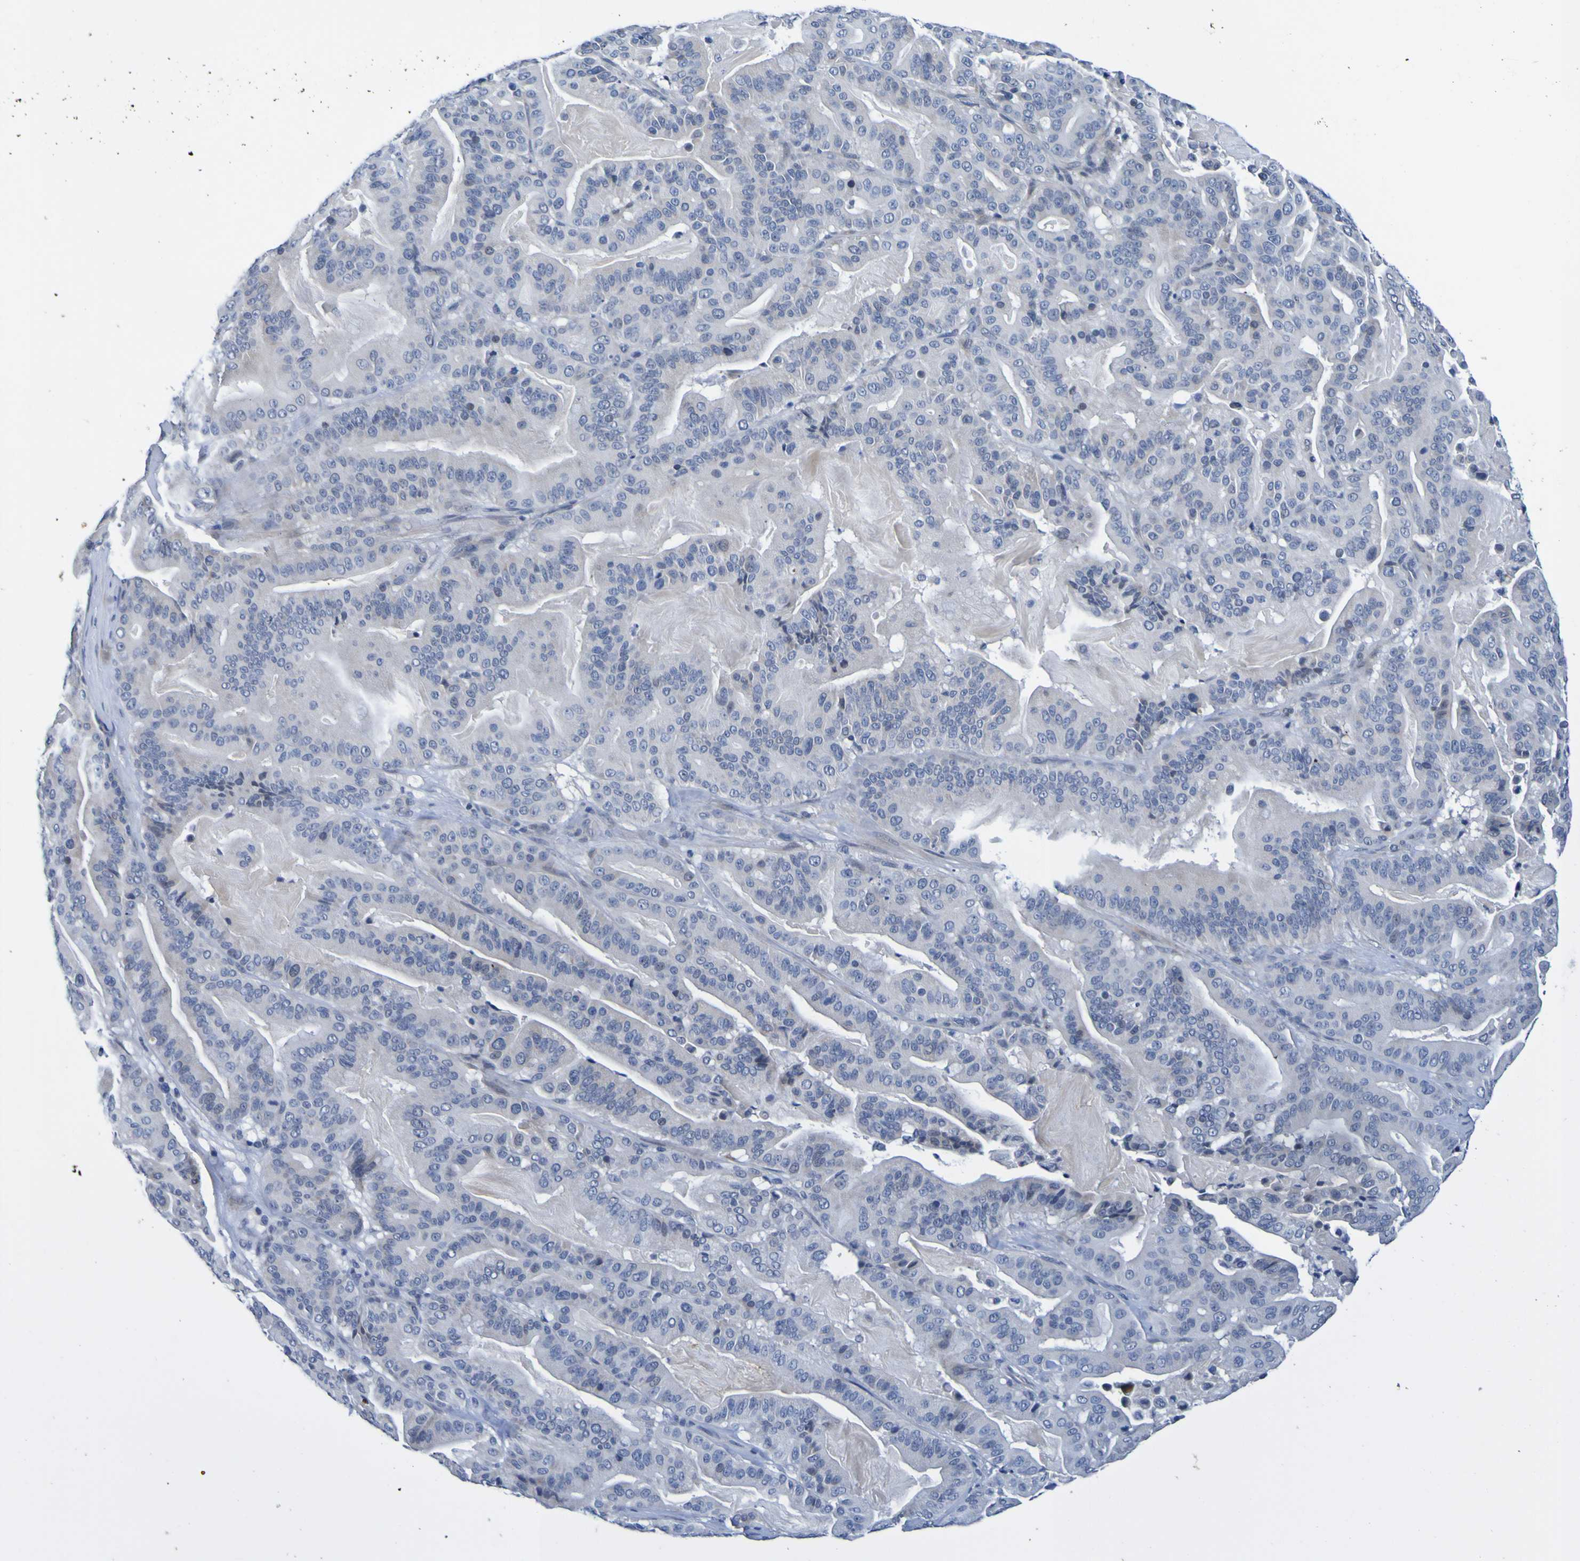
{"staining": {"intensity": "negative", "quantity": "none", "location": "none"}, "tissue": "pancreatic cancer", "cell_type": "Tumor cells", "image_type": "cancer", "snomed": [{"axis": "morphology", "description": "Adenocarcinoma, NOS"}, {"axis": "topography", "description": "Pancreas"}], "caption": "High magnification brightfield microscopy of adenocarcinoma (pancreatic) stained with DAB (brown) and counterstained with hematoxylin (blue): tumor cells show no significant staining. (DAB immunohistochemistry with hematoxylin counter stain).", "gene": "VMA21", "patient": {"sex": "male", "age": 63}}